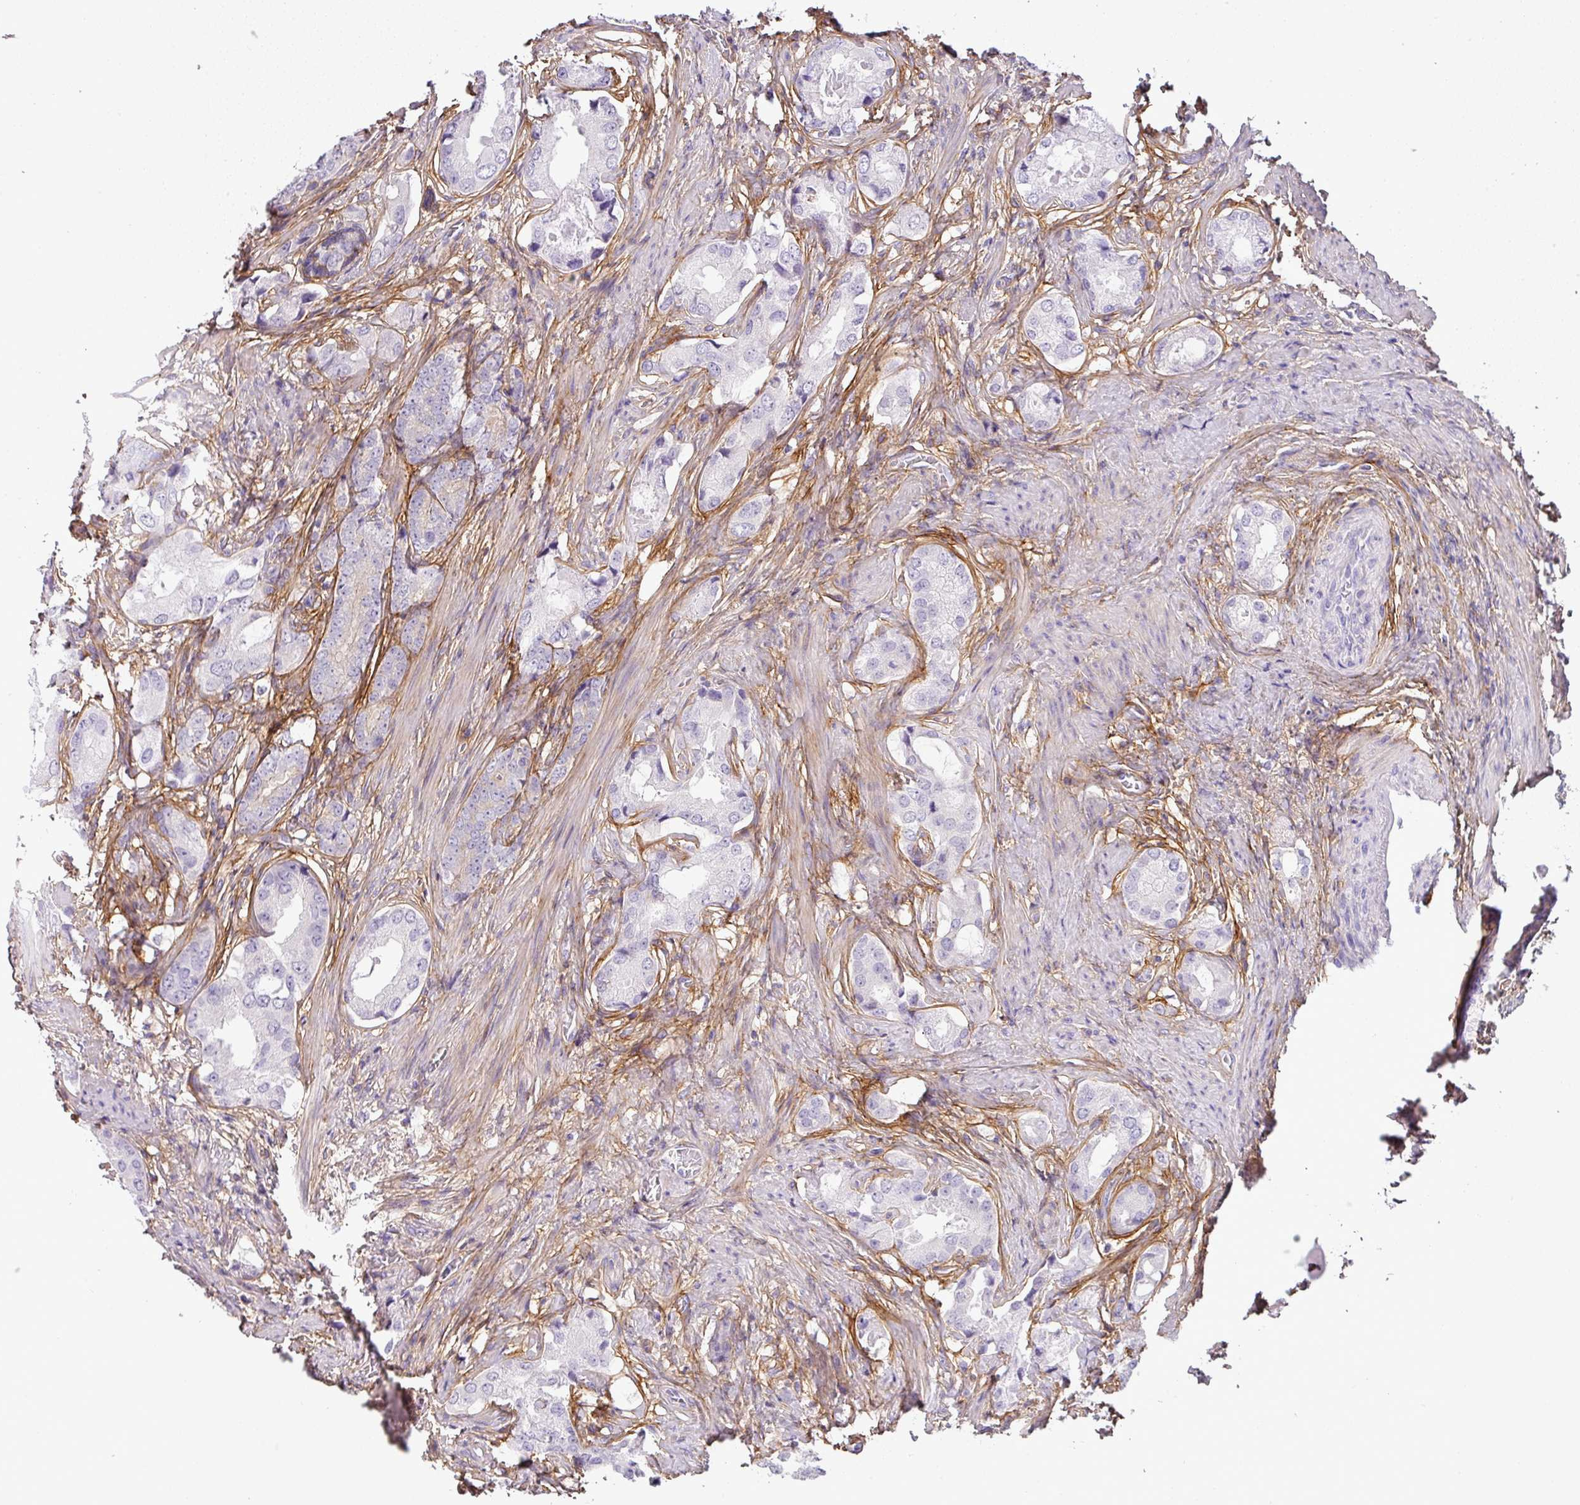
{"staining": {"intensity": "negative", "quantity": "none", "location": "none"}, "tissue": "prostate cancer", "cell_type": "Tumor cells", "image_type": "cancer", "snomed": [{"axis": "morphology", "description": "Adenocarcinoma, Low grade"}, {"axis": "topography", "description": "Prostate"}], "caption": "Prostate cancer stained for a protein using immunohistochemistry (IHC) exhibits no staining tumor cells.", "gene": "PARD6G", "patient": {"sex": "male", "age": 71}}